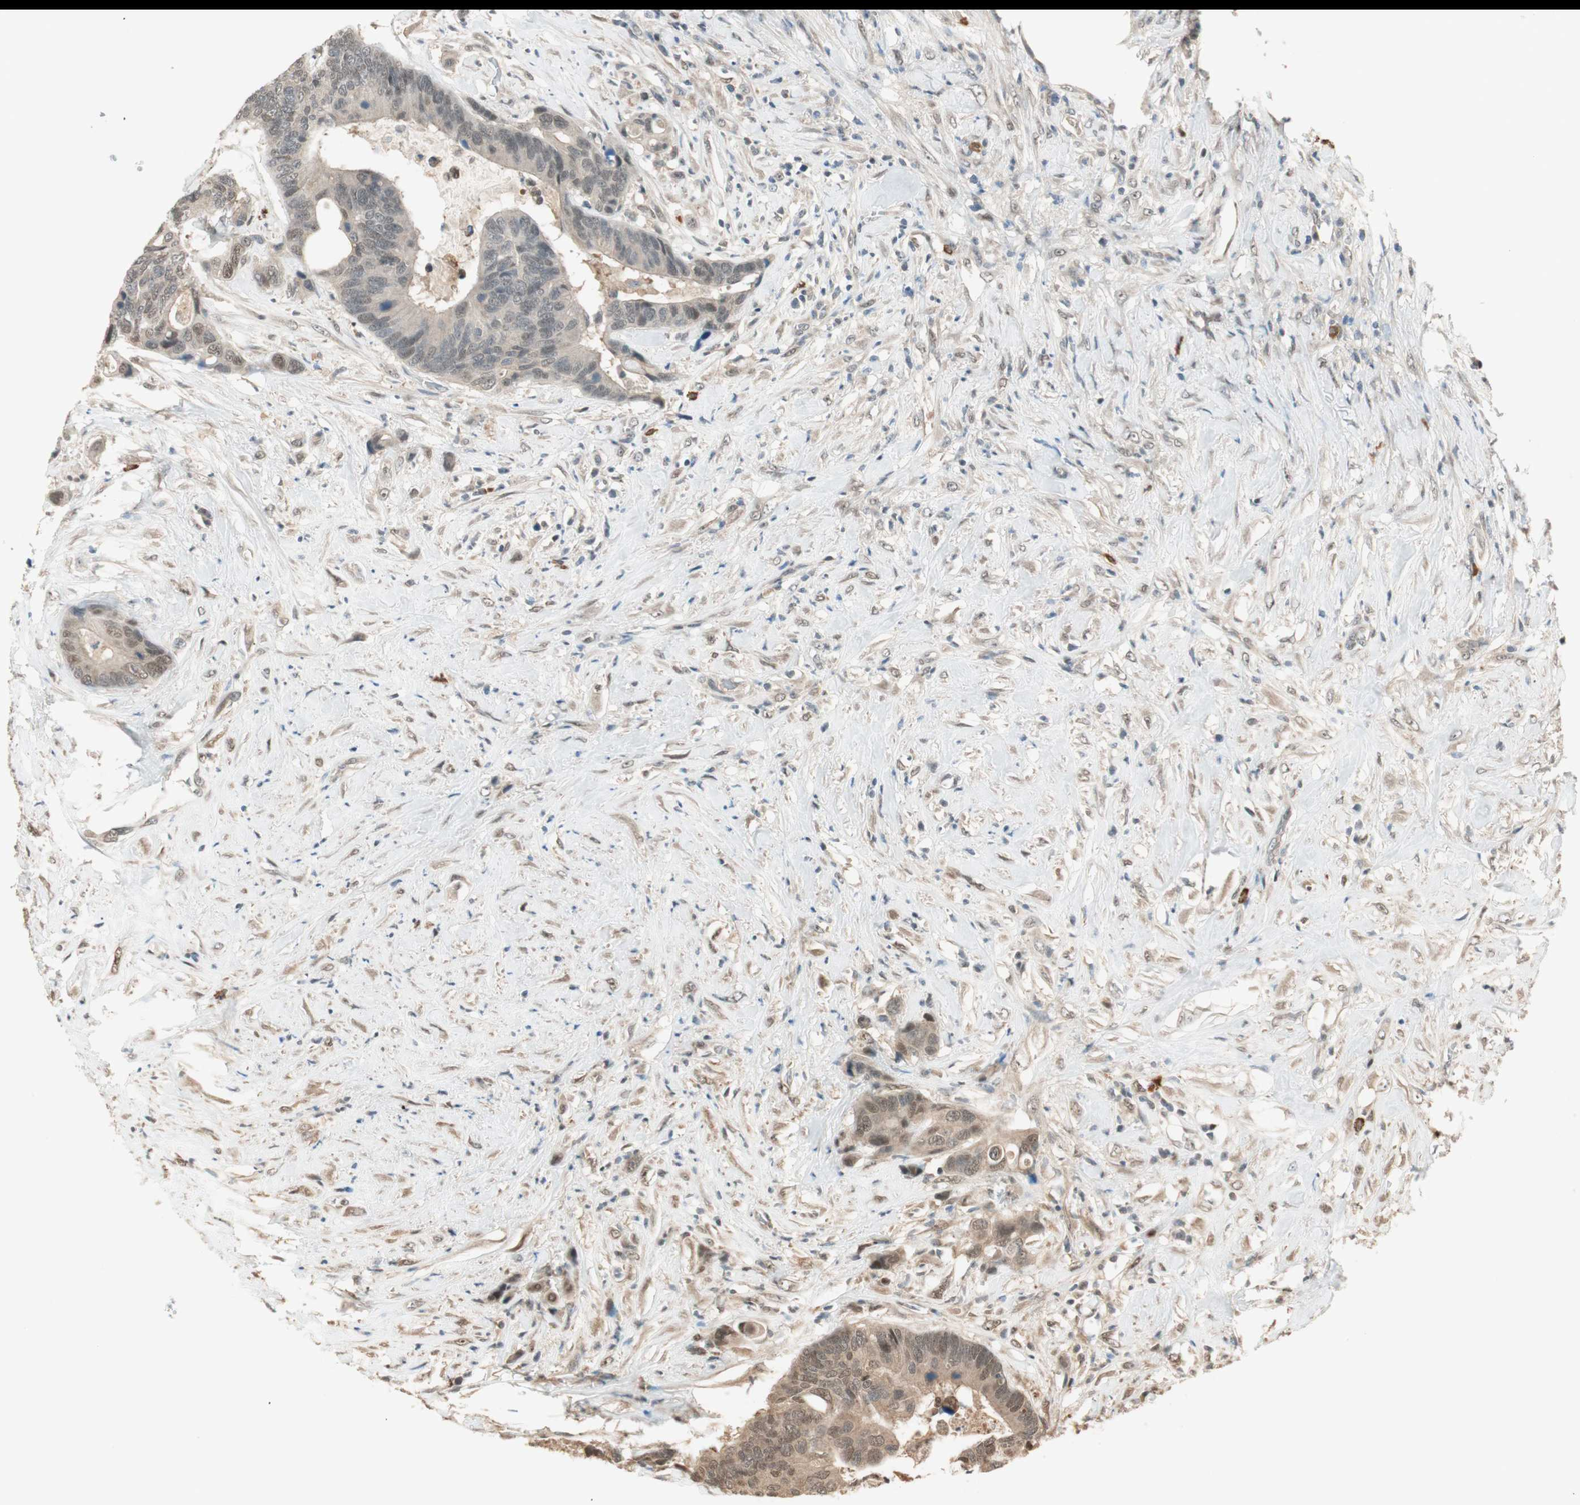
{"staining": {"intensity": "moderate", "quantity": ">75%", "location": "cytoplasmic/membranous,nuclear"}, "tissue": "colorectal cancer", "cell_type": "Tumor cells", "image_type": "cancer", "snomed": [{"axis": "morphology", "description": "Adenocarcinoma, NOS"}, {"axis": "topography", "description": "Rectum"}], "caption": "This is an image of IHC staining of colorectal adenocarcinoma, which shows moderate expression in the cytoplasmic/membranous and nuclear of tumor cells.", "gene": "ZNF443", "patient": {"sex": "male", "age": 55}}